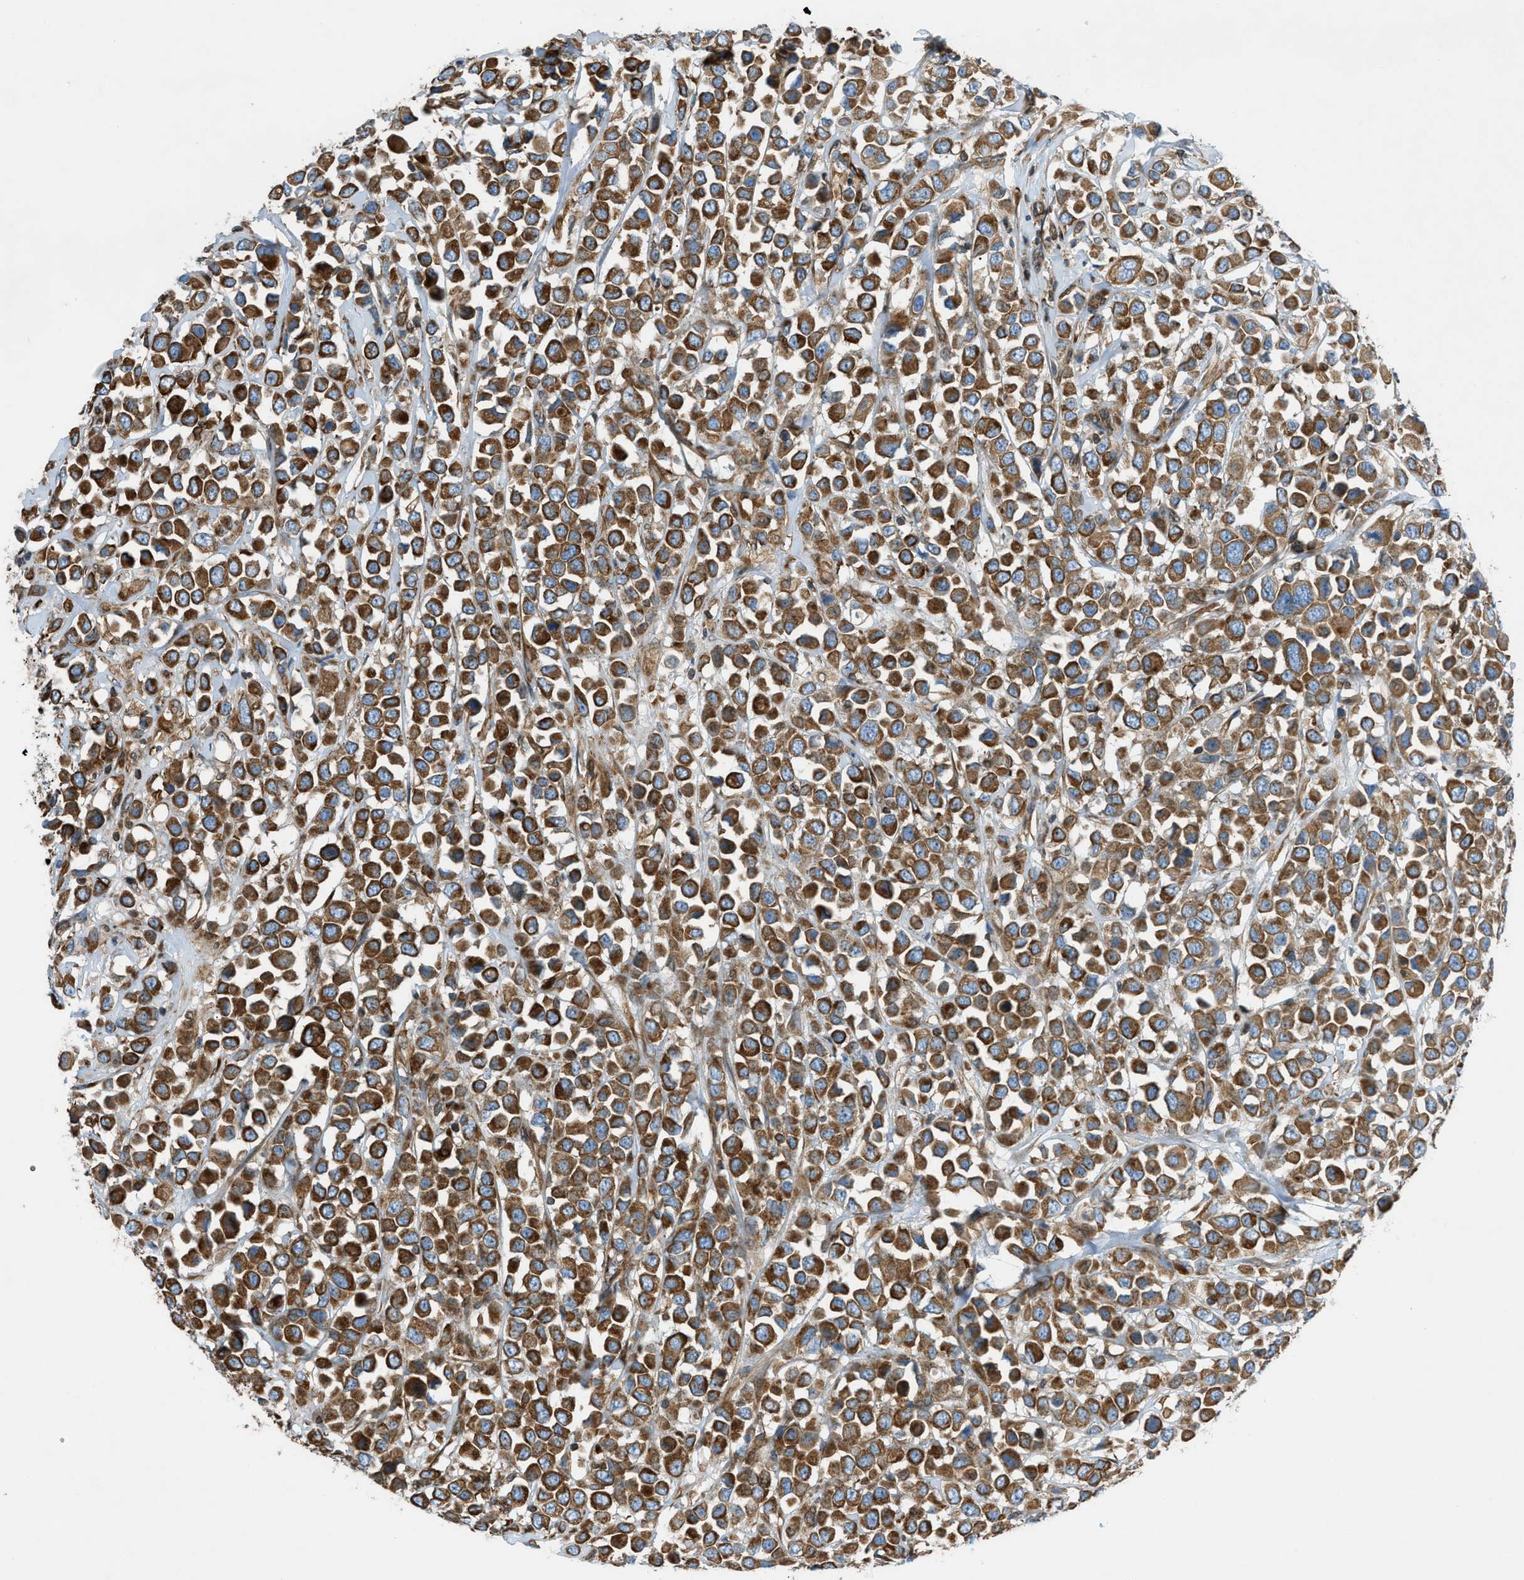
{"staining": {"intensity": "strong", "quantity": ">75%", "location": "cytoplasmic/membranous"}, "tissue": "breast cancer", "cell_type": "Tumor cells", "image_type": "cancer", "snomed": [{"axis": "morphology", "description": "Duct carcinoma"}, {"axis": "topography", "description": "Breast"}], "caption": "Protein expression analysis of human breast cancer reveals strong cytoplasmic/membranous expression in approximately >75% of tumor cells.", "gene": "DMAC1", "patient": {"sex": "female", "age": 61}}